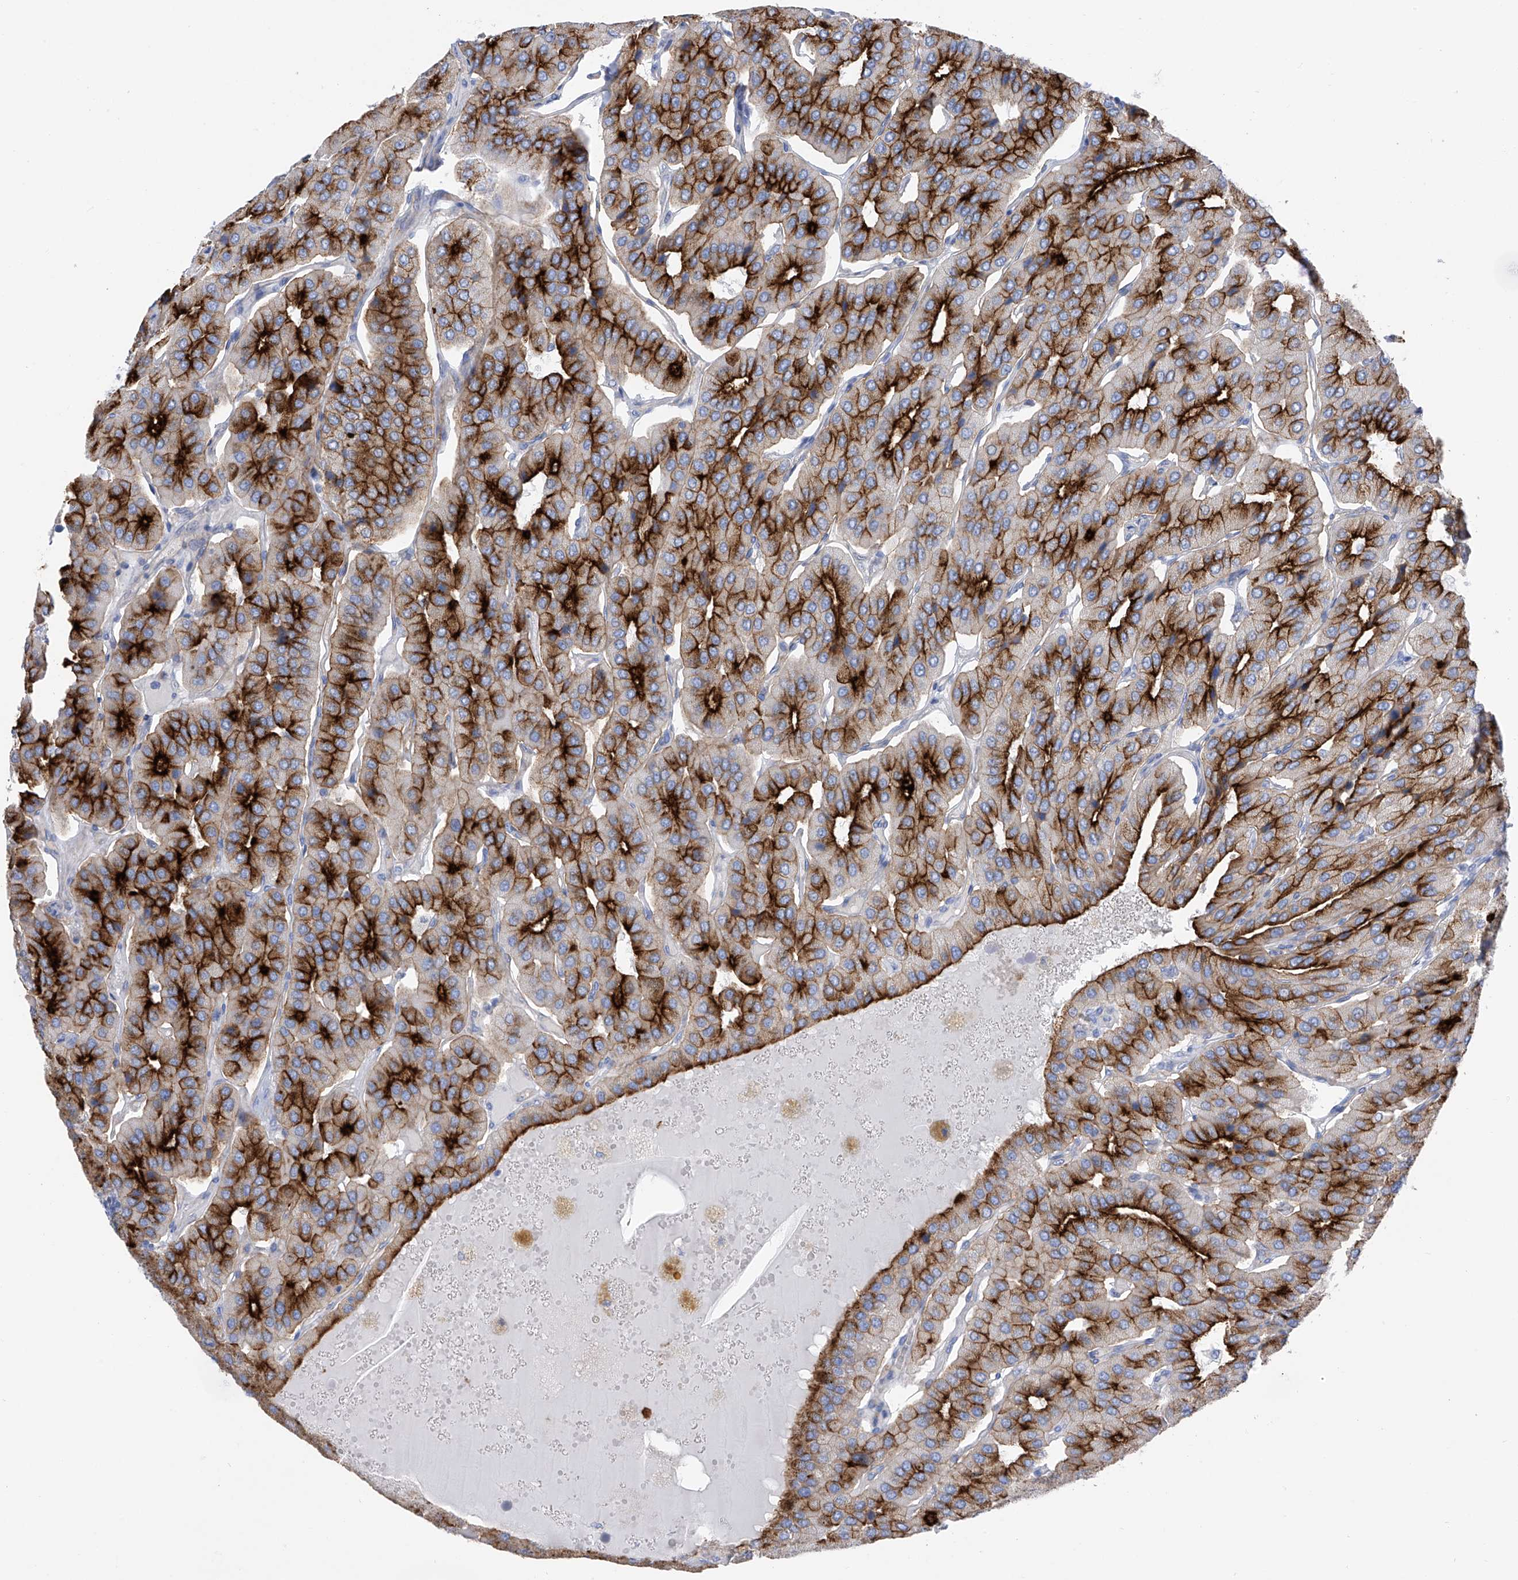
{"staining": {"intensity": "strong", "quantity": ">75%", "location": "cytoplasmic/membranous"}, "tissue": "parathyroid gland", "cell_type": "Glandular cells", "image_type": "normal", "snomed": [{"axis": "morphology", "description": "Normal tissue, NOS"}, {"axis": "morphology", "description": "Adenoma, NOS"}, {"axis": "topography", "description": "Parathyroid gland"}], "caption": "A micrograph showing strong cytoplasmic/membranous staining in approximately >75% of glandular cells in normal parathyroid gland, as visualized by brown immunohistochemical staining.", "gene": "ITGA9", "patient": {"sex": "female", "age": 86}}